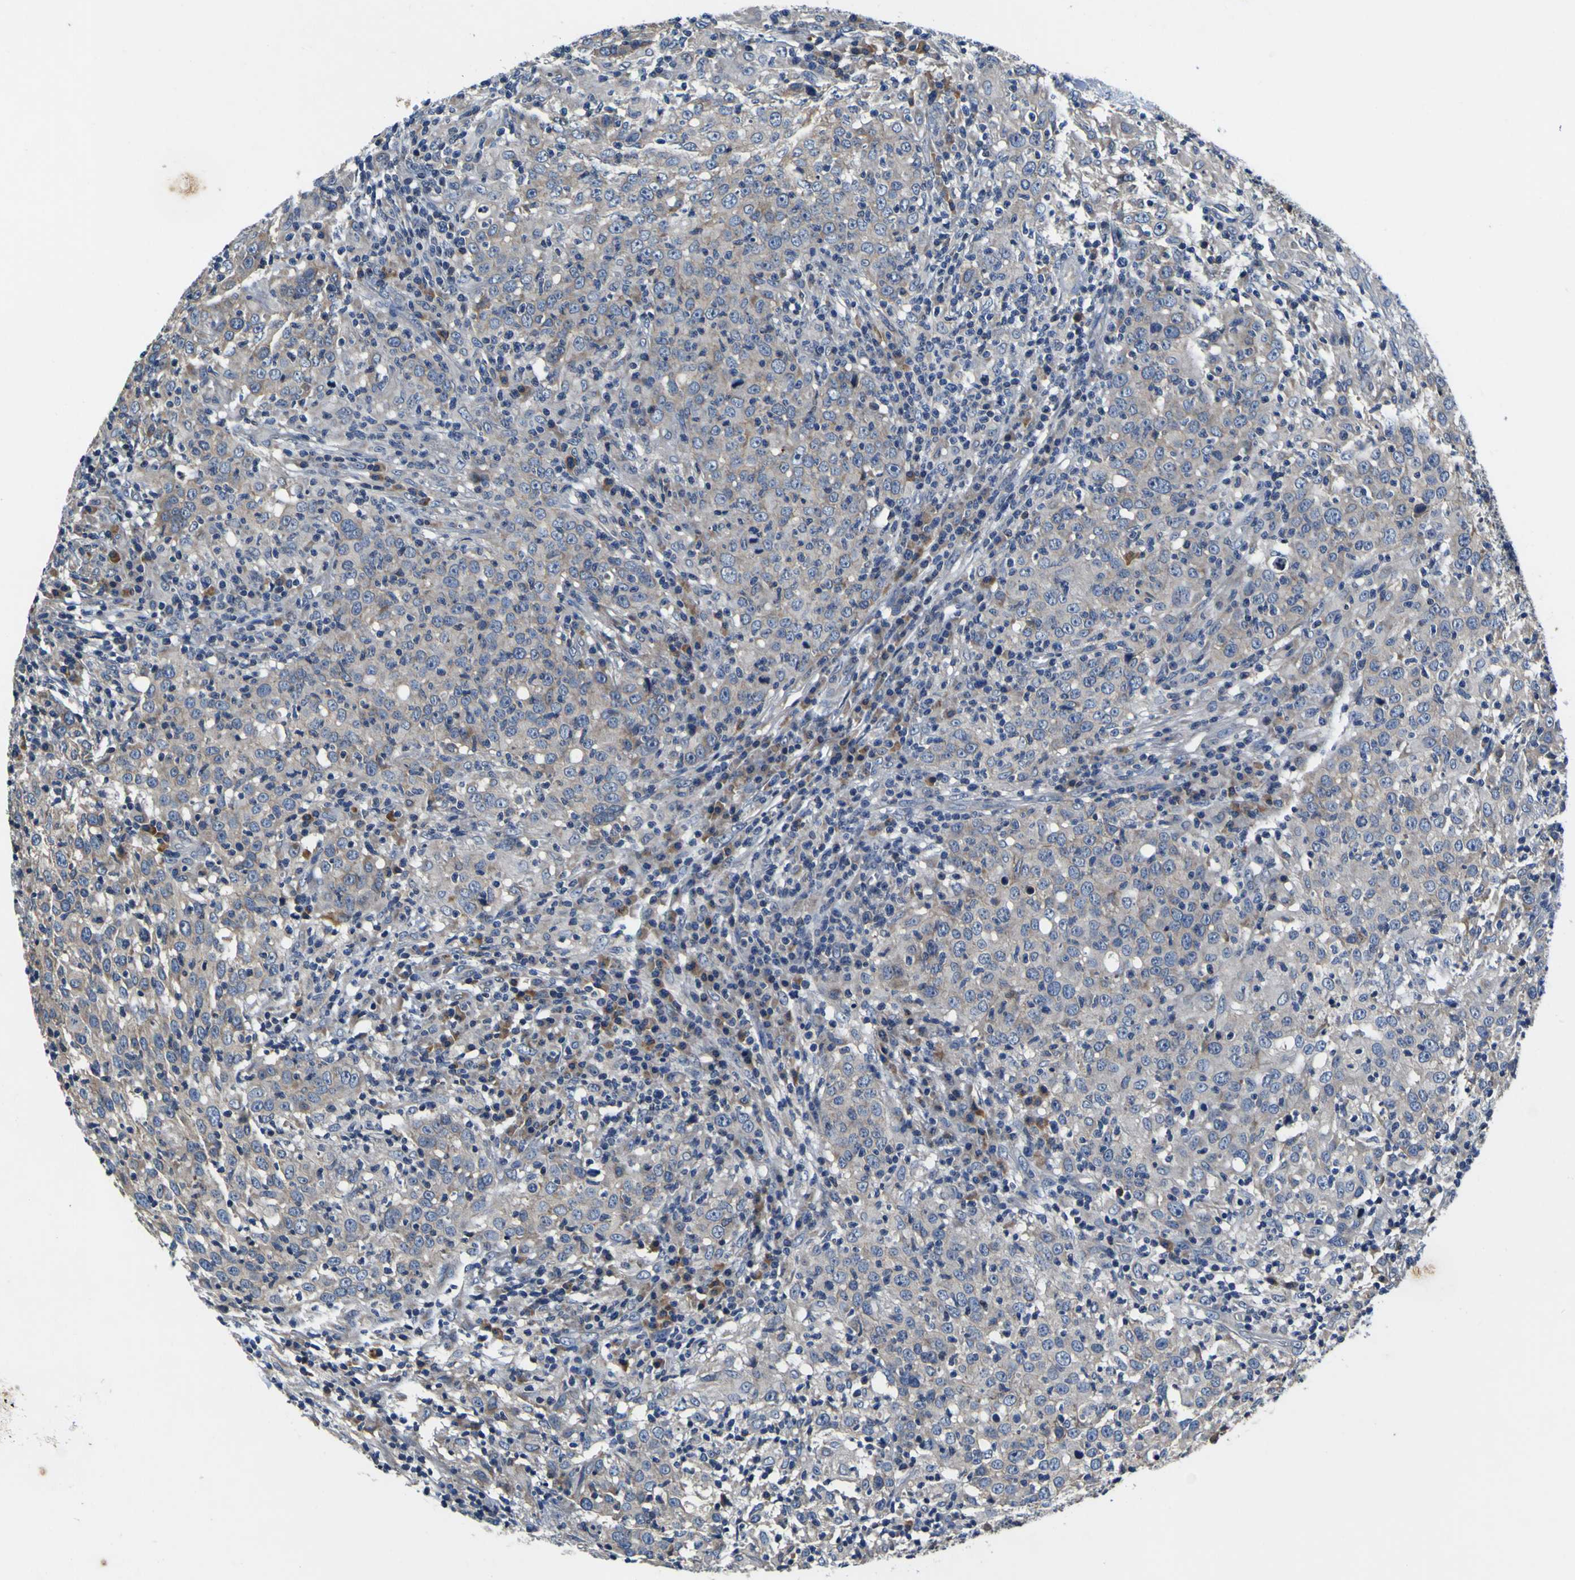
{"staining": {"intensity": "moderate", "quantity": ">75%", "location": "cytoplasmic/membranous"}, "tissue": "head and neck cancer", "cell_type": "Tumor cells", "image_type": "cancer", "snomed": [{"axis": "morphology", "description": "Adenocarcinoma, NOS"}, {"axis": "topography", "description": "Salivary gland"}, {"axis": "topography", "description": "Head-Neck"}], "caption": "Protein analysis of adenocarcinoma (head and neck) tissue exhibits moderate cytoplasmic/membranous positivity in about >75% of tumor cells. (DAB (3,3'-diaminobenzidine) IHC with brightfield microscopy, high magnification).", "gene": "EPHB4", "patient": {"sex": "female", "age": 65}}